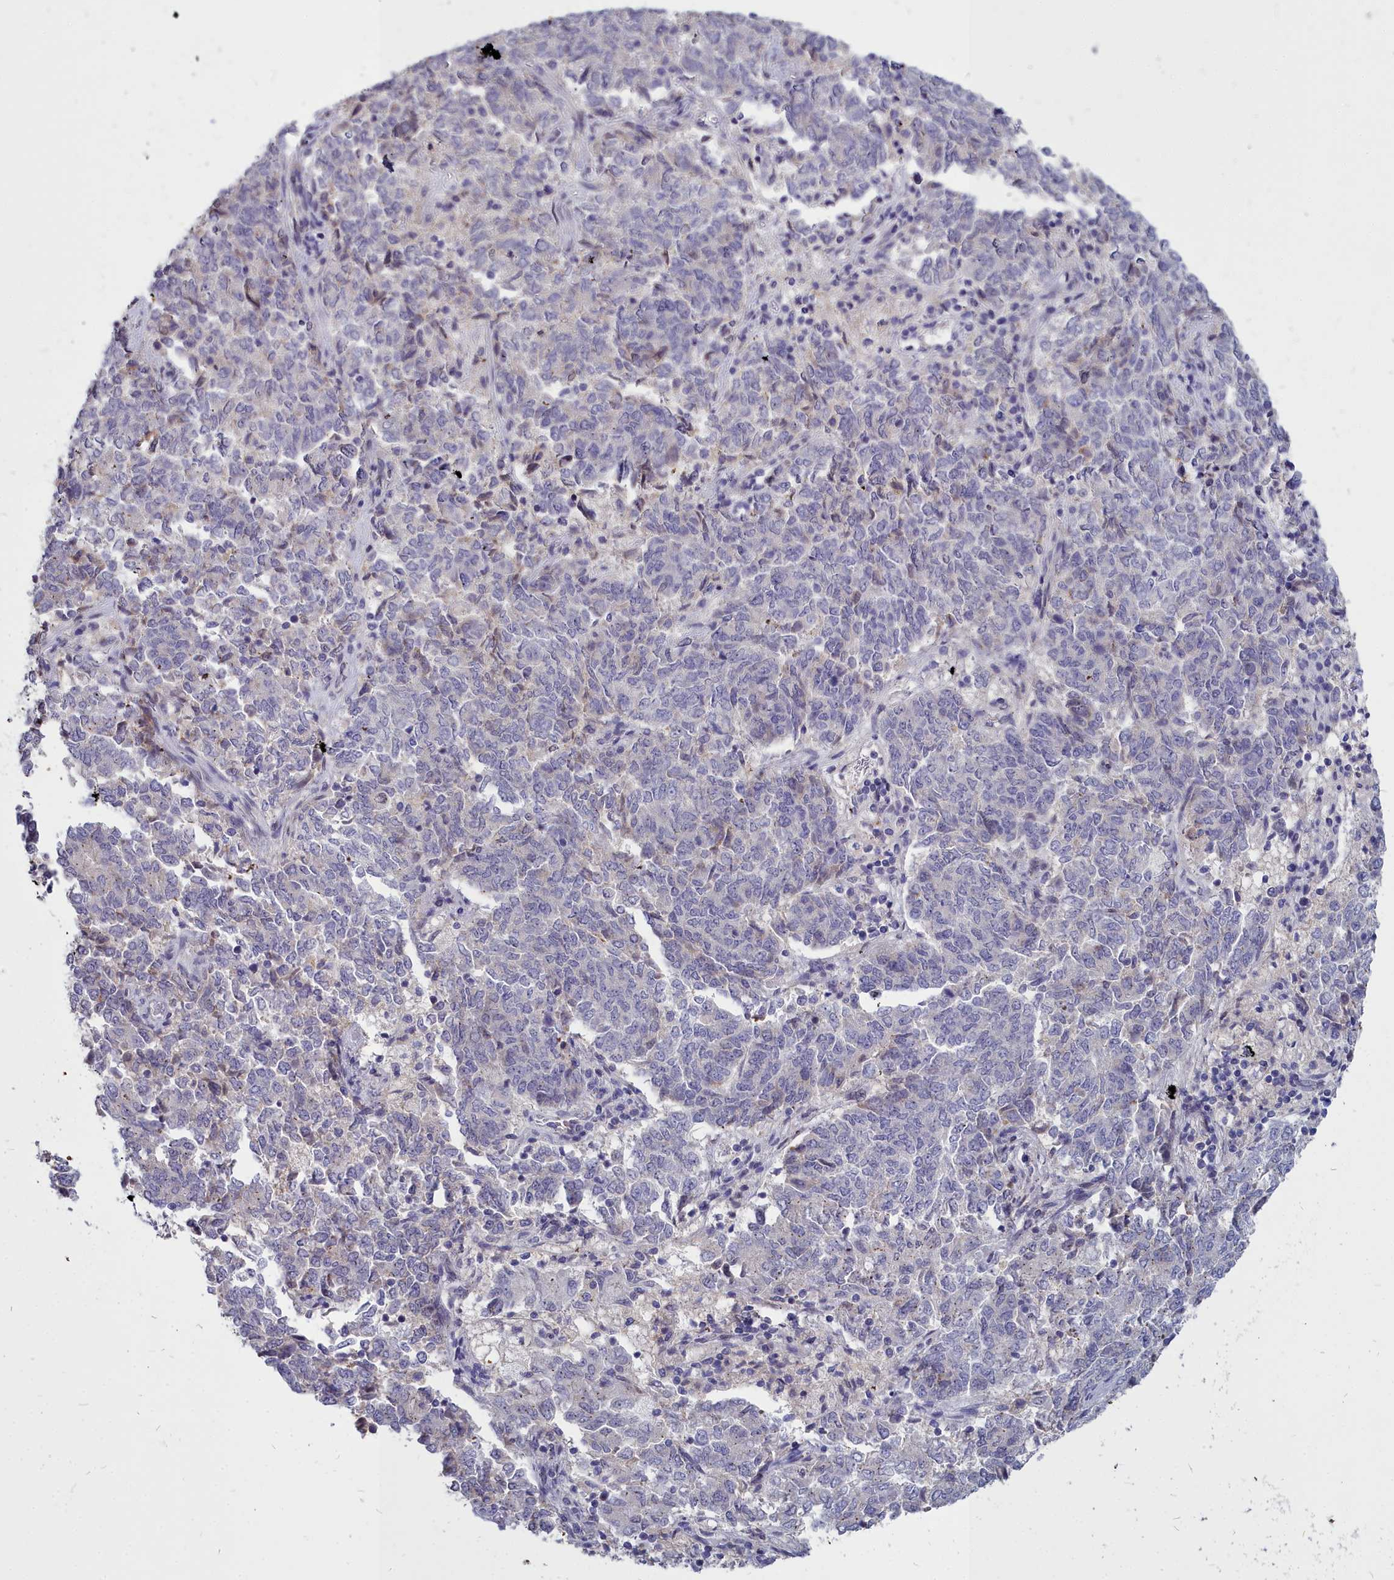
{"staining": {"intensity": "negative", "quantity": "none", "location": "none"}, "tissue": "endometrial cancer", "cell_type": "Tumor cells", "image_type": "cancer", "snomed": [{"axis": "morphology", "description": "Adenocarcinoma, NOS"}, {"axis": "topography", "description": "Endometrium"}], "caption": "IHC of endometrial adenocarcinoma demonstrates no staining in tumor cells.", "gene": "NOXA1", "patient": {"sex": "female", "age": 80}}